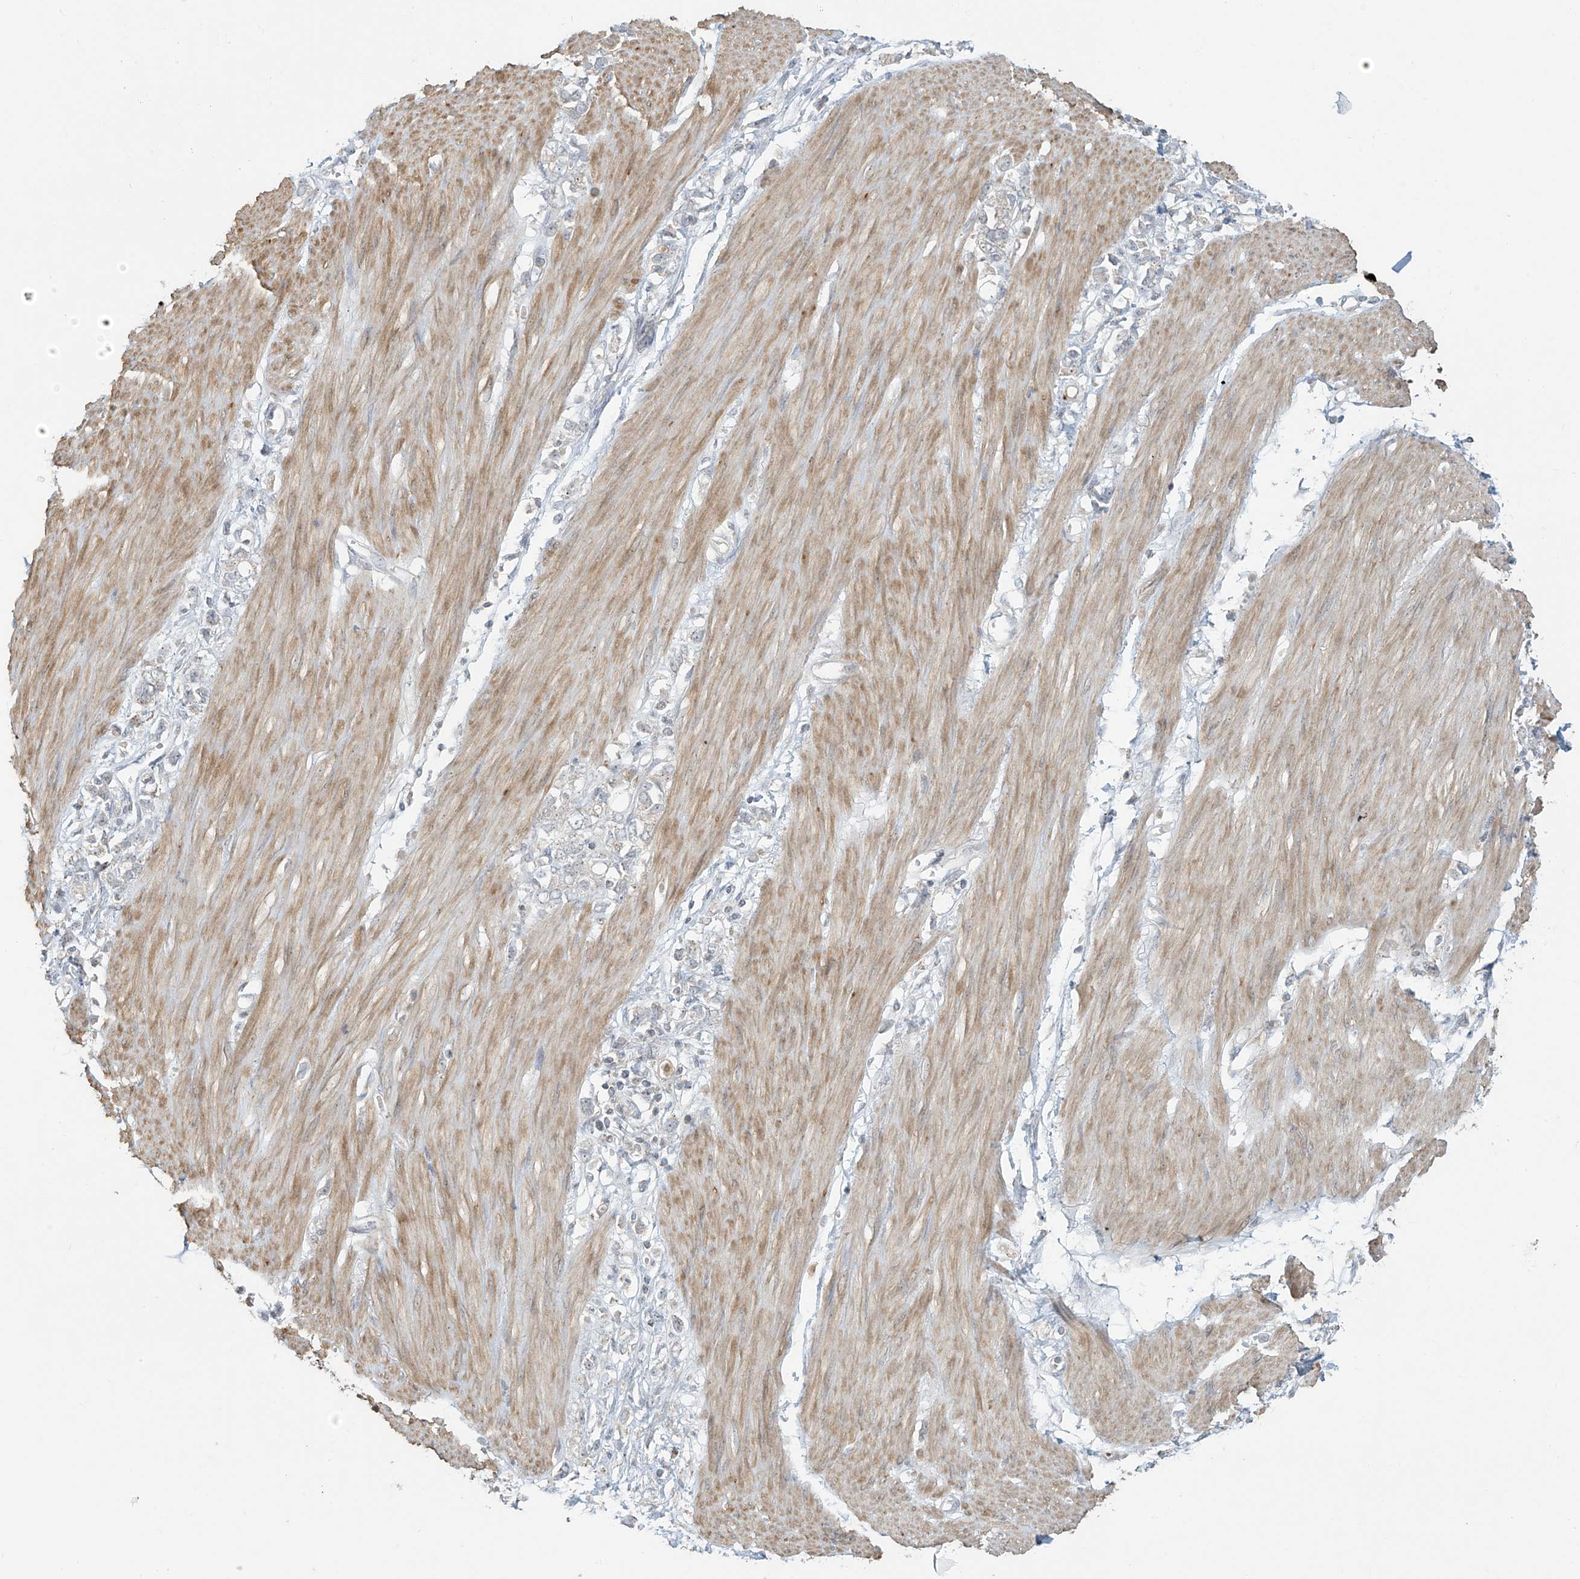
{"staining": {"intensity": "negative", "quantity": "none", "location": "none"}, "tissue": "stomach cancer", "cell_type": "Tumor cells", "image_type": "cancer", "snomed": [{"axis": "morphology", "description": "Adenocarcinoma, NOS"}, {"axis": "topography", "description": "Stomach"}], "caption": "Protein analysis of stomach cancer displays no significant expression in tumor cells.", "gene": "HDDC2", "patient": {"sex": "female", "age": 76}}